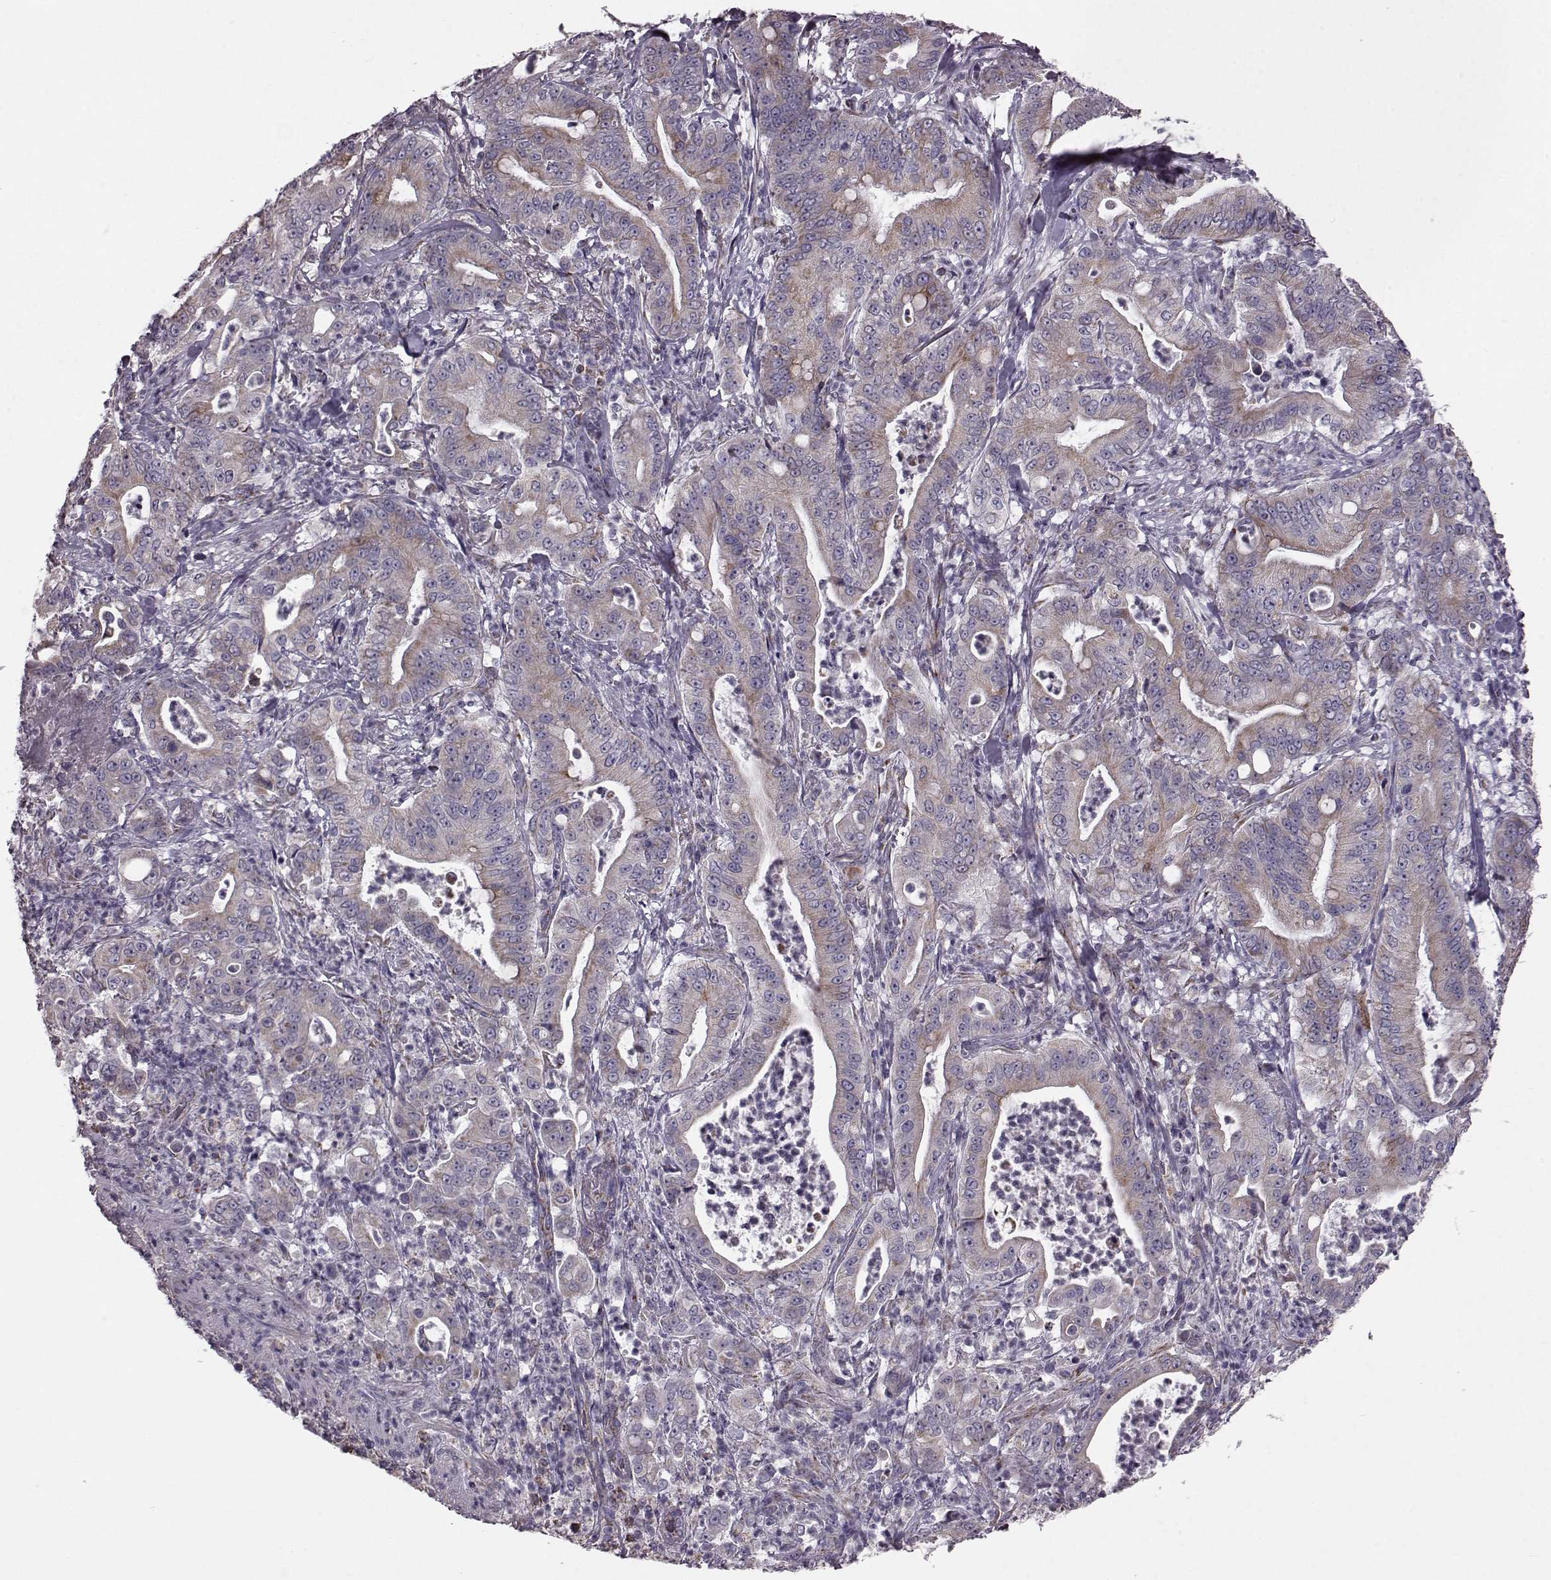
{"staining": {"intensity": "moderate", "quantity": ">75%", "location": "cytoplasmic/membranous"}, "tissue": "pancreatic cancer", "cell_type": "Tumor cells", "image_type": "cancer", "snomed": [{"axis": "morphology", "description": "Adenocarcinoma, NOS"}, {"axis": "topography", "description": "Pancreas"}], "caption": "A brown stain highlights moderate cytoplasmic/membranous expression of a protein in human adenocarcinoma (pancreatic) tumor cells. The staining was performed using DAB, with brown indicating positive protein expression. Nuclei are stained blue with hematoxylin.", "gene": "FAM8A1", "patient": {"sex": "male", "age": 71}}